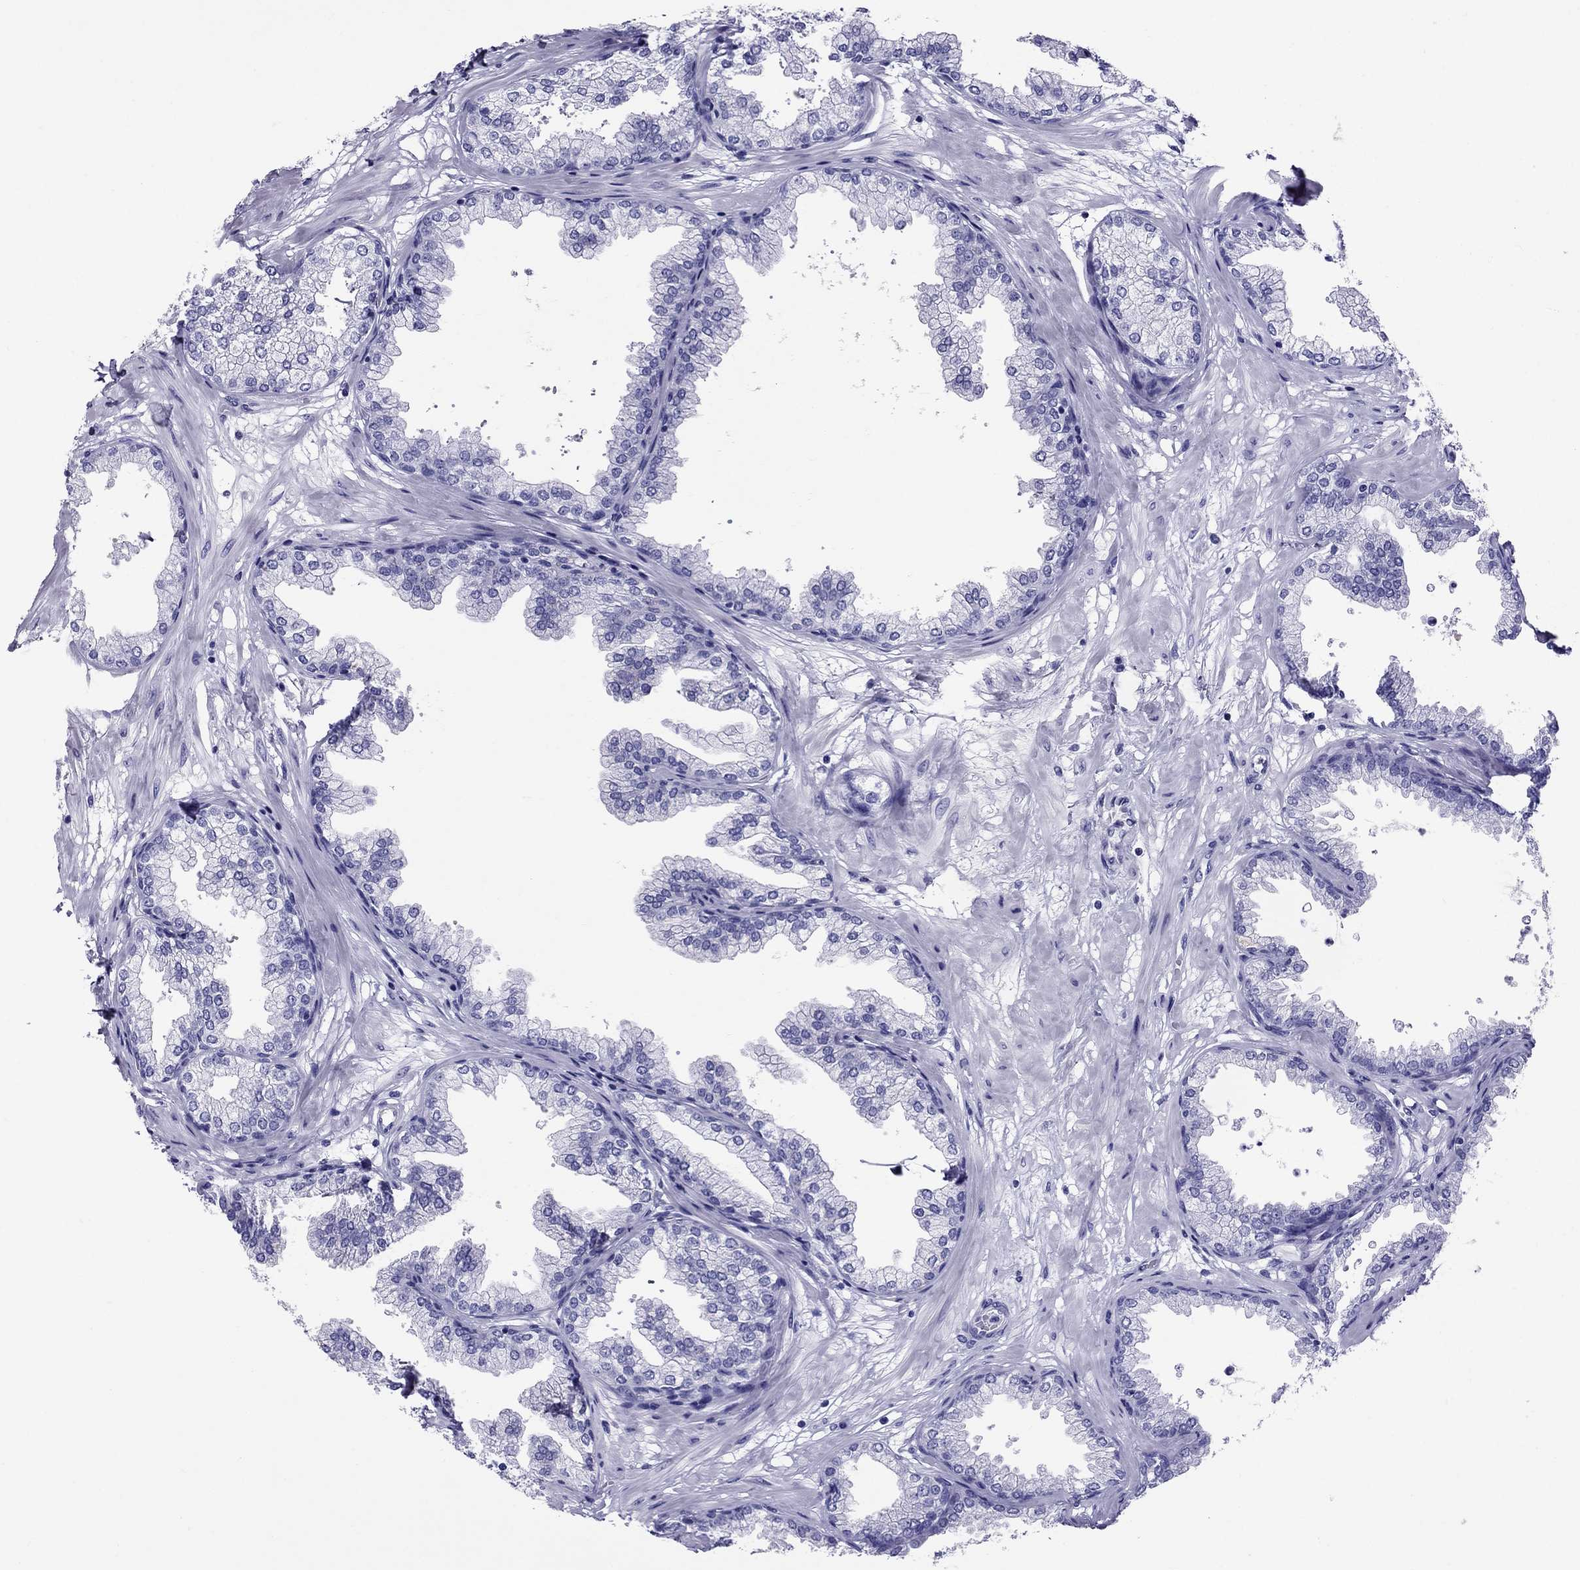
{"staining": {"intensity": "negative", "quantity": "none", "location": "none"}, "tissue": "prostate", "cell_type": "Glandular cells", "image_type": "normal", "snomed": [{"axis": "morphology", "description": "Normal tissue, NOS"}, {"axis": "topography", "description": "Prostate"}], "caption": "High power microscopy photomicrograph of an IHC histopathology image of benign prostate, revealing no significant positivity in glandular cells.", "gene": "AVPR1B", "patient": {"sex": "male", "age": 37}}